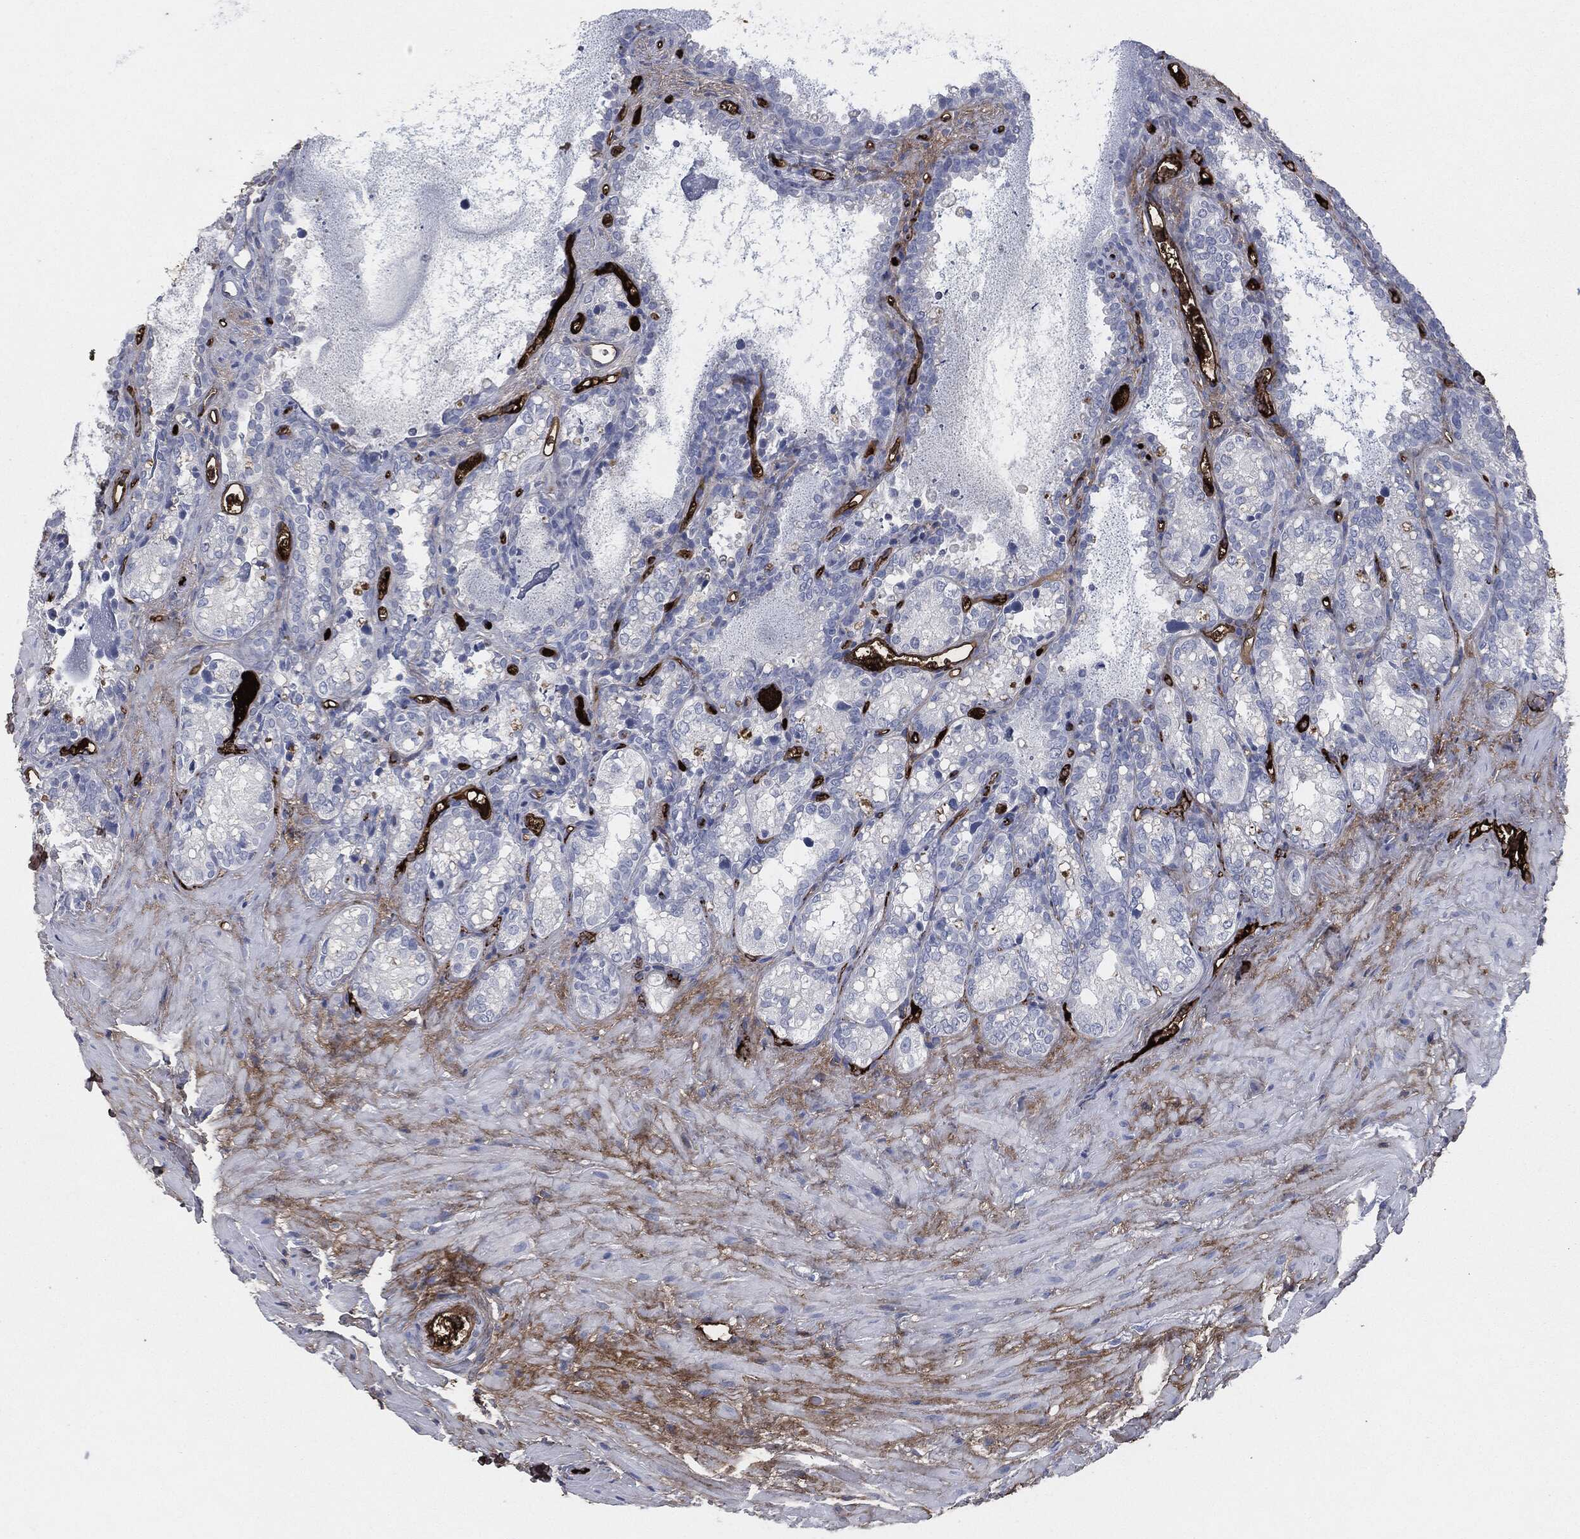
{"staining": {"intensity": "negative", "quantity": "none", "location": "none"}, "tissue": "seminal vesicle", "cell_type": "Glandular cells", "image_type": "normal", "snomed": [{"axis": "morphology", "description": "Normal tissue, NOS"}, {"axis": "topography", "description": "Seminal veicle"}], "caption": "Seminal vesicle stained for a protein using IHC shows no positivity glandular cells.", "gene": "APOB", "patient": {"sex": "male", "age": 68}}